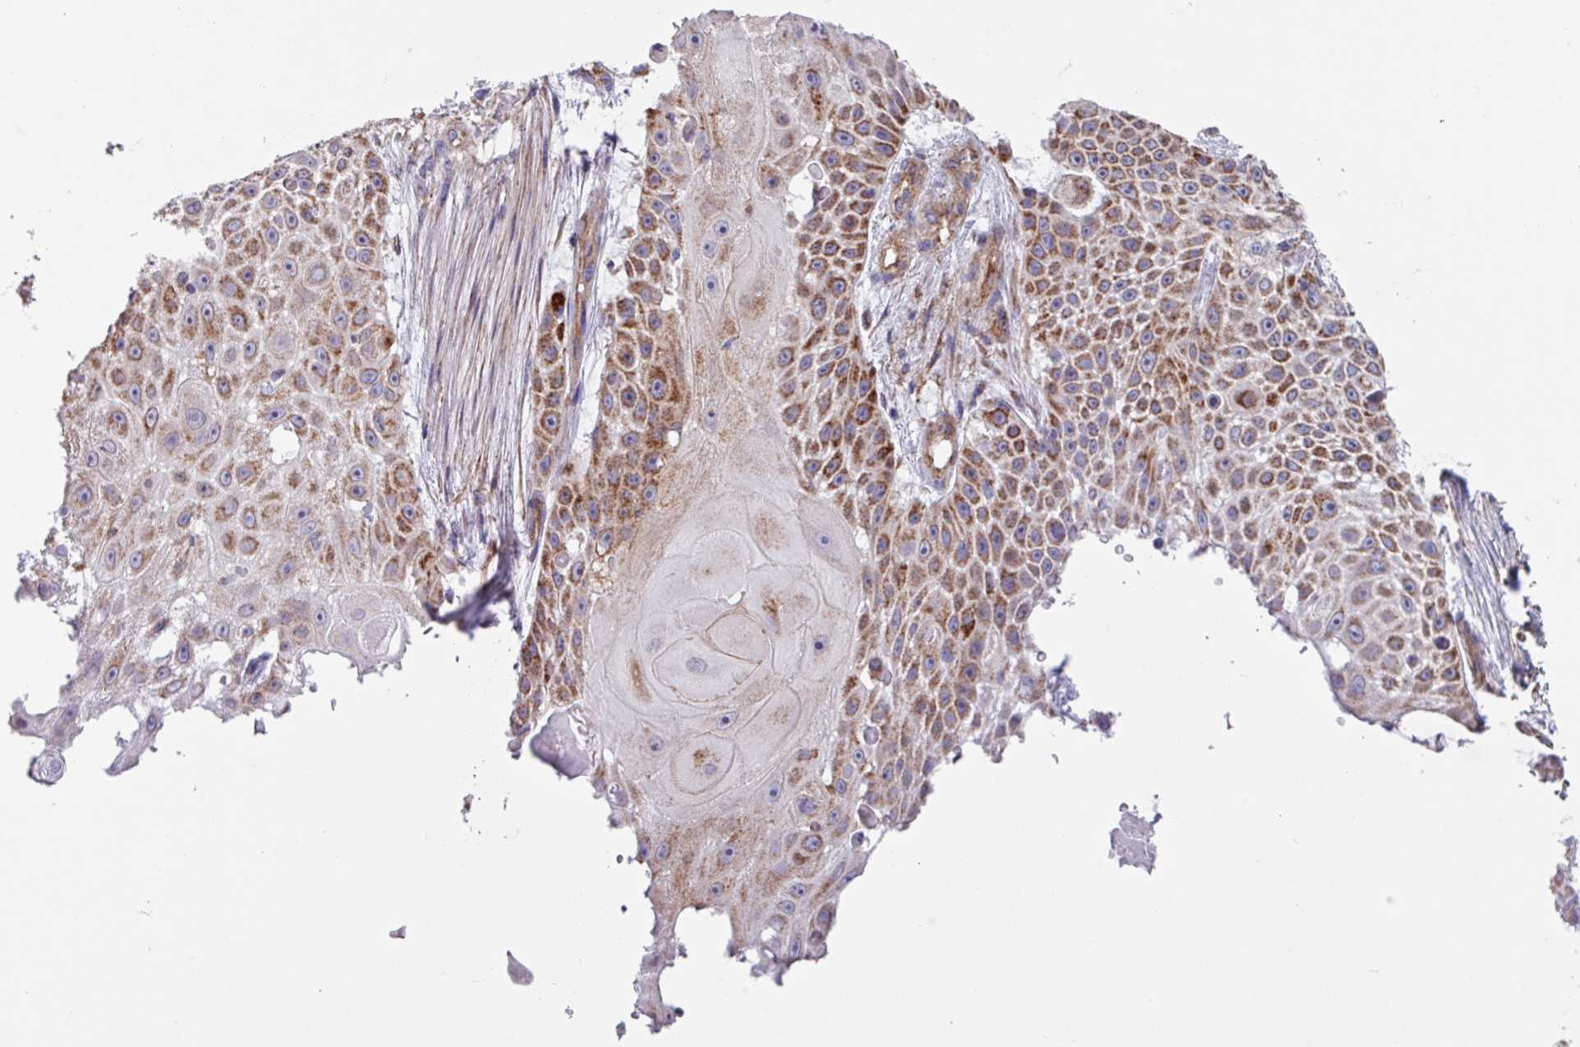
{"staining": {"intensity": "moderate", "quantity": ">75%", "location": "cytoplasmic/membranous"}, "tissue": "skin cancer", "cell_type": "Tumor cells", "image_type": "cancer", "snomed": [{"axis": "morphology", "description": "Squamous cell carcinoma, NOS"}, {"axis": "topography", "description": "Skin"}], "caption": "Tumor cells display moderate cytoplasmic/membranous positivity in approximately >75% of cells in skin cancer (squamous cell carcinoma).", "gene": "OTULIN", "patient": {"sex": "female", "age": 86}}